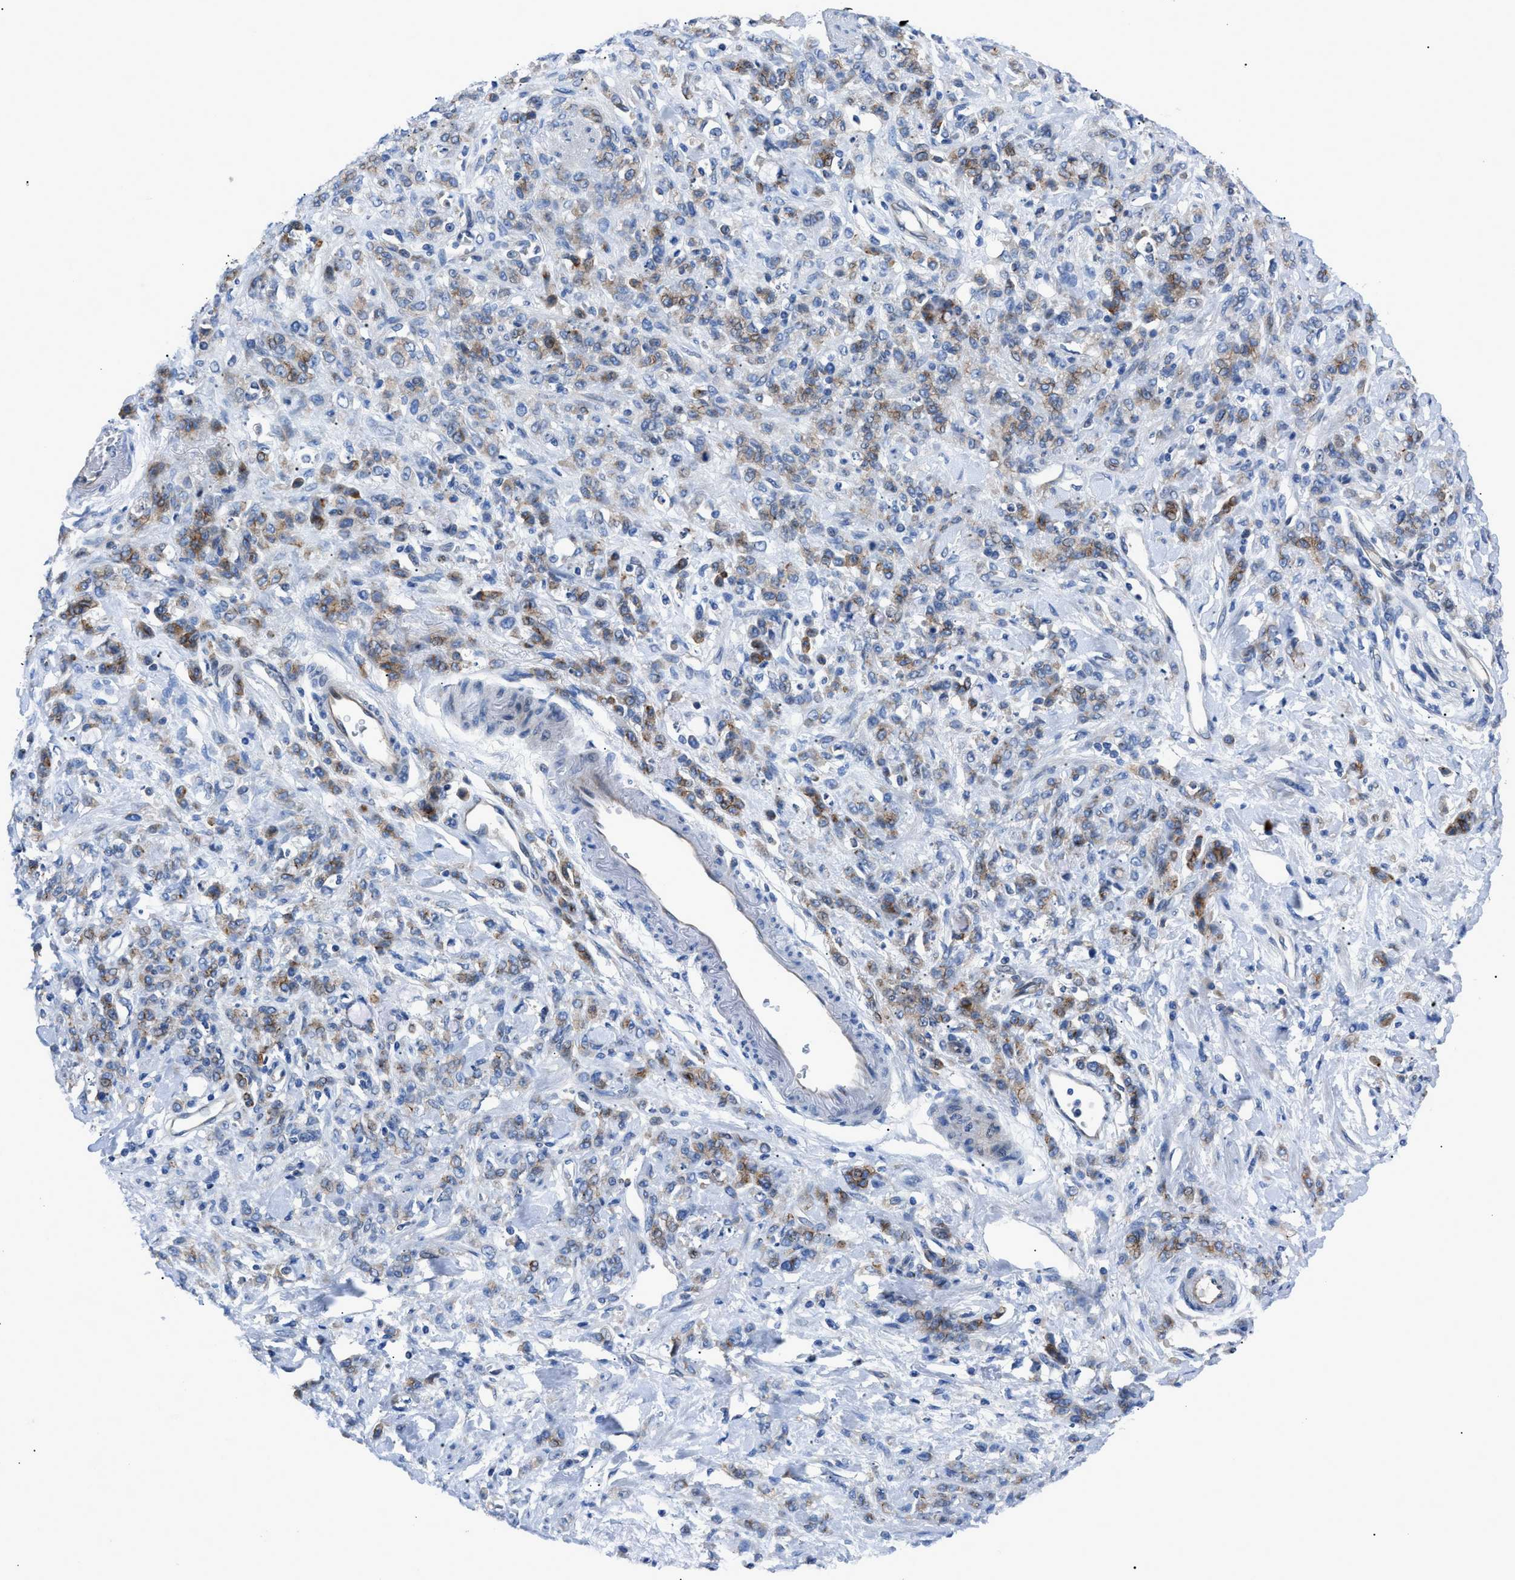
{"staining": {"intensity": "moderate", "quantity": "25%-75%", "location": "cytoplasmic/membranous"}, "tissue": "stomach cancer", "cell_type": "Tumor cells", "image_type": "cancer", "snomed": [{"axis": "morphology", "description": "Normal tissue, NOS"}, {"axis": "morphology", "description": "Adenocarcinoma, NOS"}, {"axis": "topography", "description": "Stomach"}], "caption": "High-magnification brightfield microscopy of adenocarcinoma (stomach) stained with DAB (brown) and counterstained with hematoxylin (blue). tumor cells exhibit moderate cytoplasmic/membranous staining is identified in about25%-75% of cells. The protein is stained brown, and the nuclei are stained in blue (DAB (3,3'-diaminobenzidine) IHC with brightfield microscopy, high magnification).", "gene": "ZDHHC24", "patient": {"sex": "male", "age": 82}}